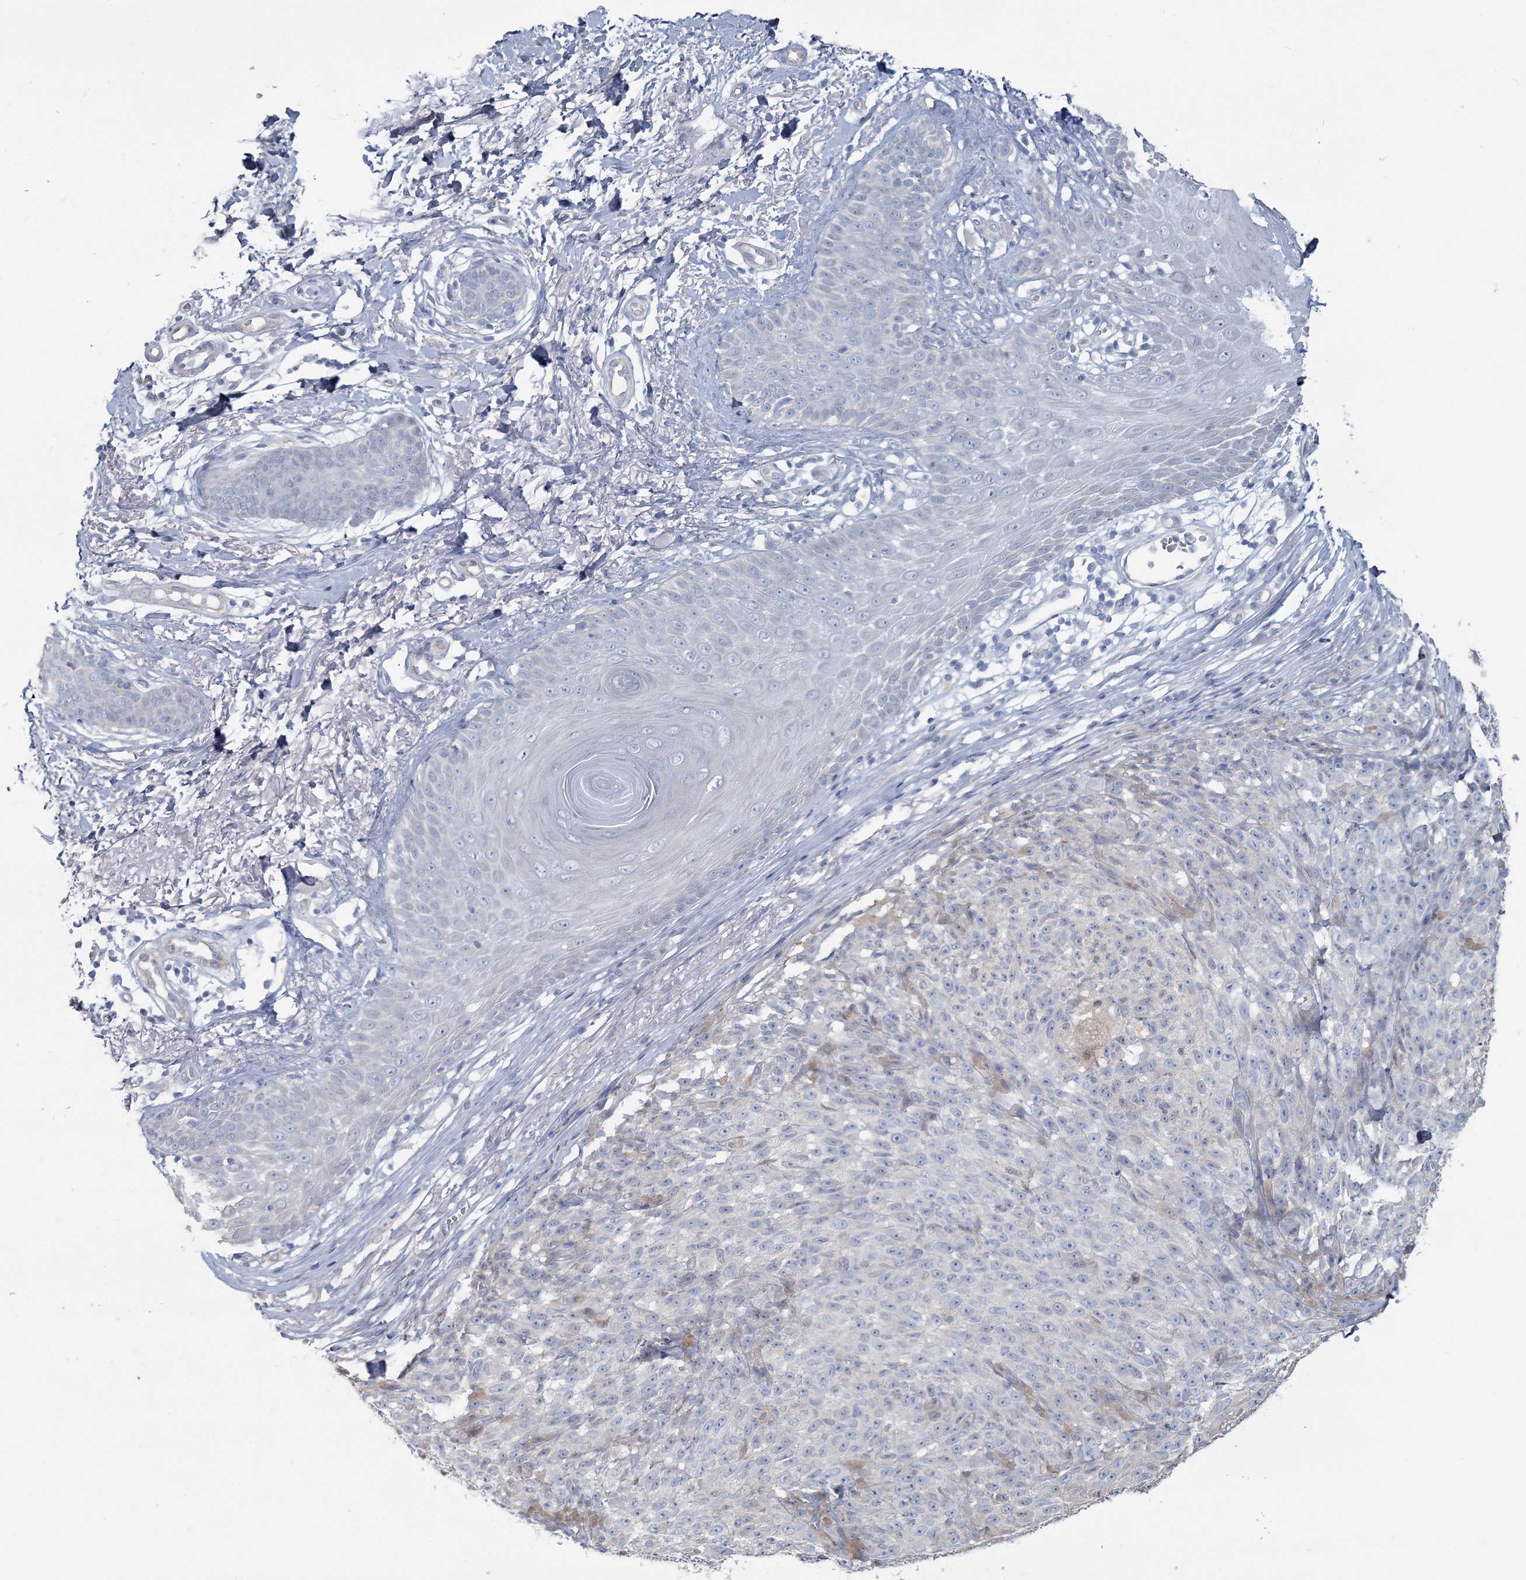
{"staining": {"intensity": "negative", "quantity": "none", "location": "none"}, "tissue": "melanoma", "cell_type": "Tumor cells", "image_type": "cancer", "snomed": [{"axis": "morphology", "description": "Malignant melanoma, NOS"}, {"axis": "topography", "description": "Skin"}], "caption": "DAB (3,3'-diaminobenzidine) immunohistochemical staining of human malignant melanoma reveals no significant staining in tumor cells.", "gene": "CMBL", "patient": {"sex": "female", "age": 82}}